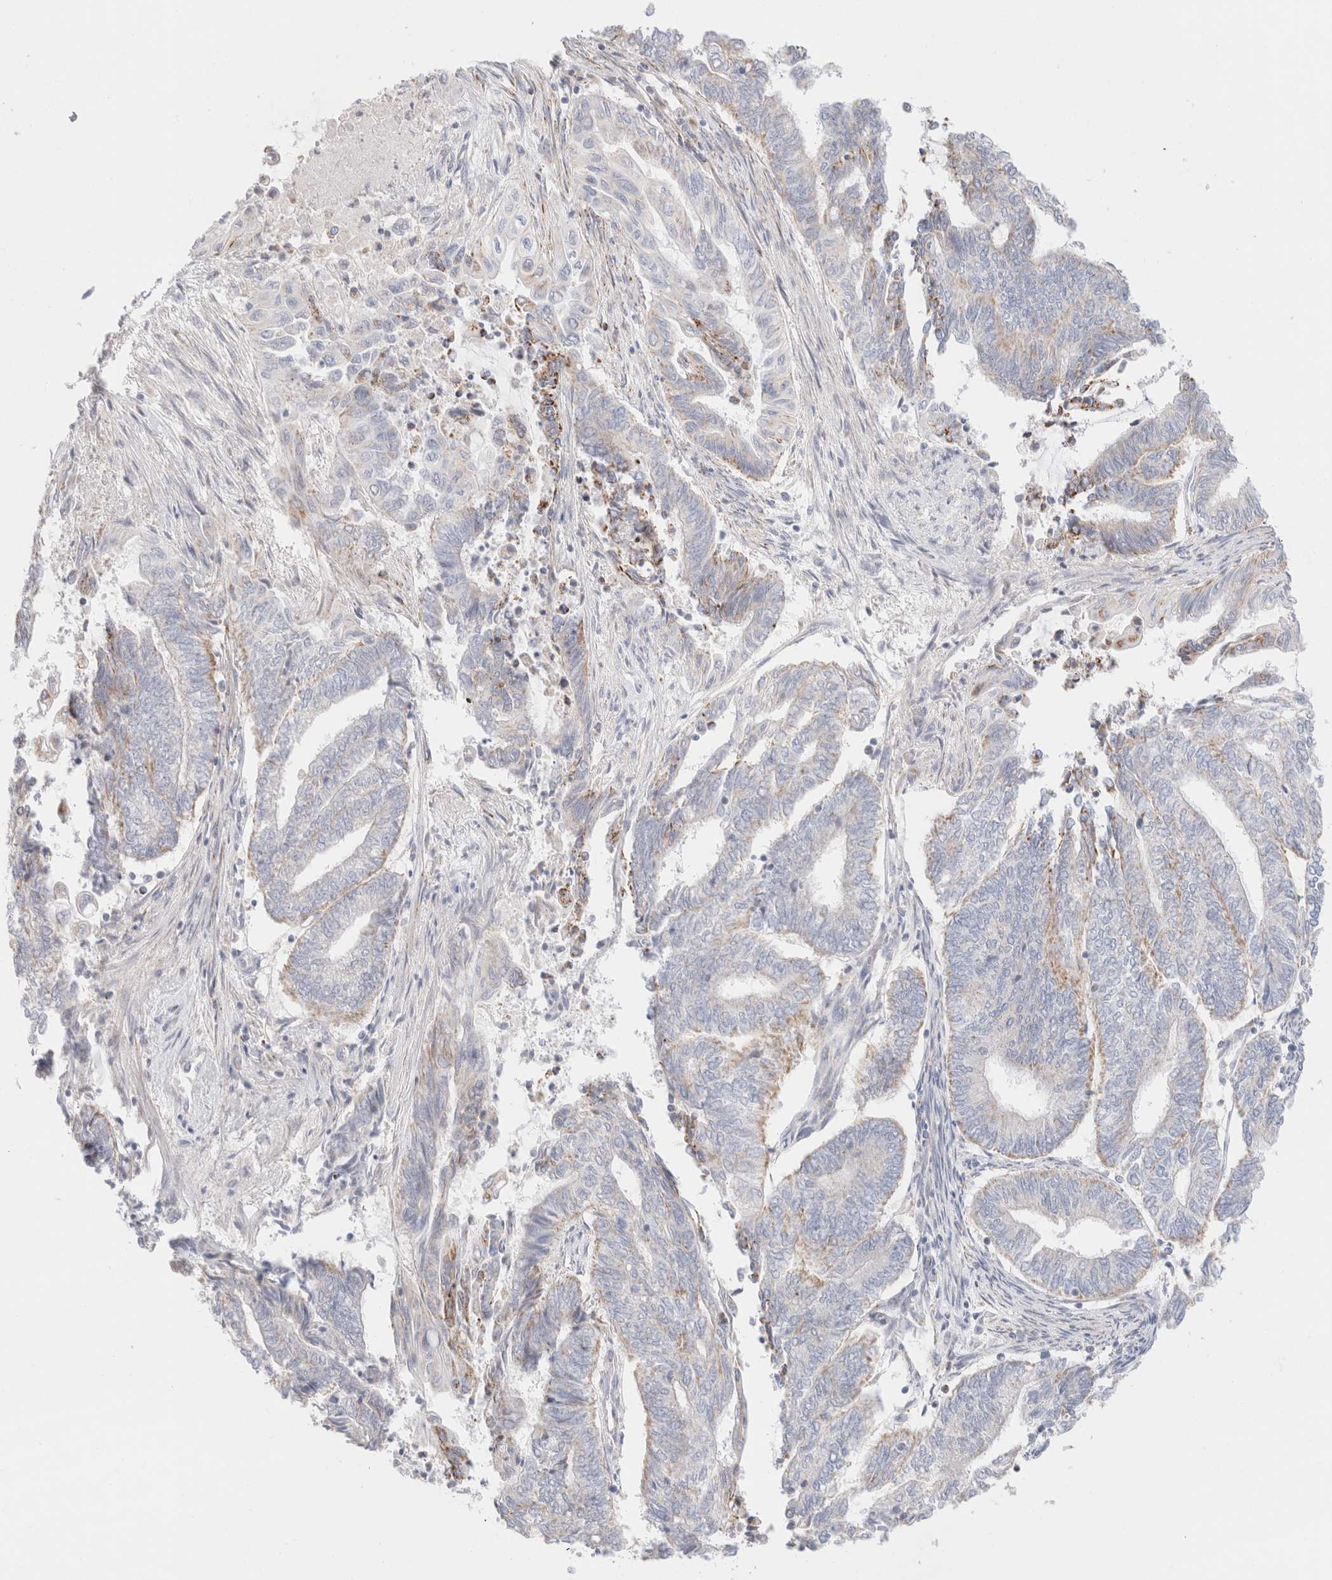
{"staining": {"intensity": "weak", "quantity": "<25%", "location": "cytoplasmic/membranous"}, "tissue": "endometrial cancer", "cell_type": "Tumor cells", "image_type": "cancer", "snomed": [{"axis": "morphology", "description": "Adenocarcinoma, NOS"}, {"axis": "topography", "description": "Uterus"}, {"axis": "topography", "description": "Endometrium"}], "caption": "Immunohistochemistry (IHC) of human endometrial cancer (adenocarcinoma) demonstrates no expression in tumor cells.", "gene": "ATP6V1C1", "patient": {"sex": "female", "age": 70}}